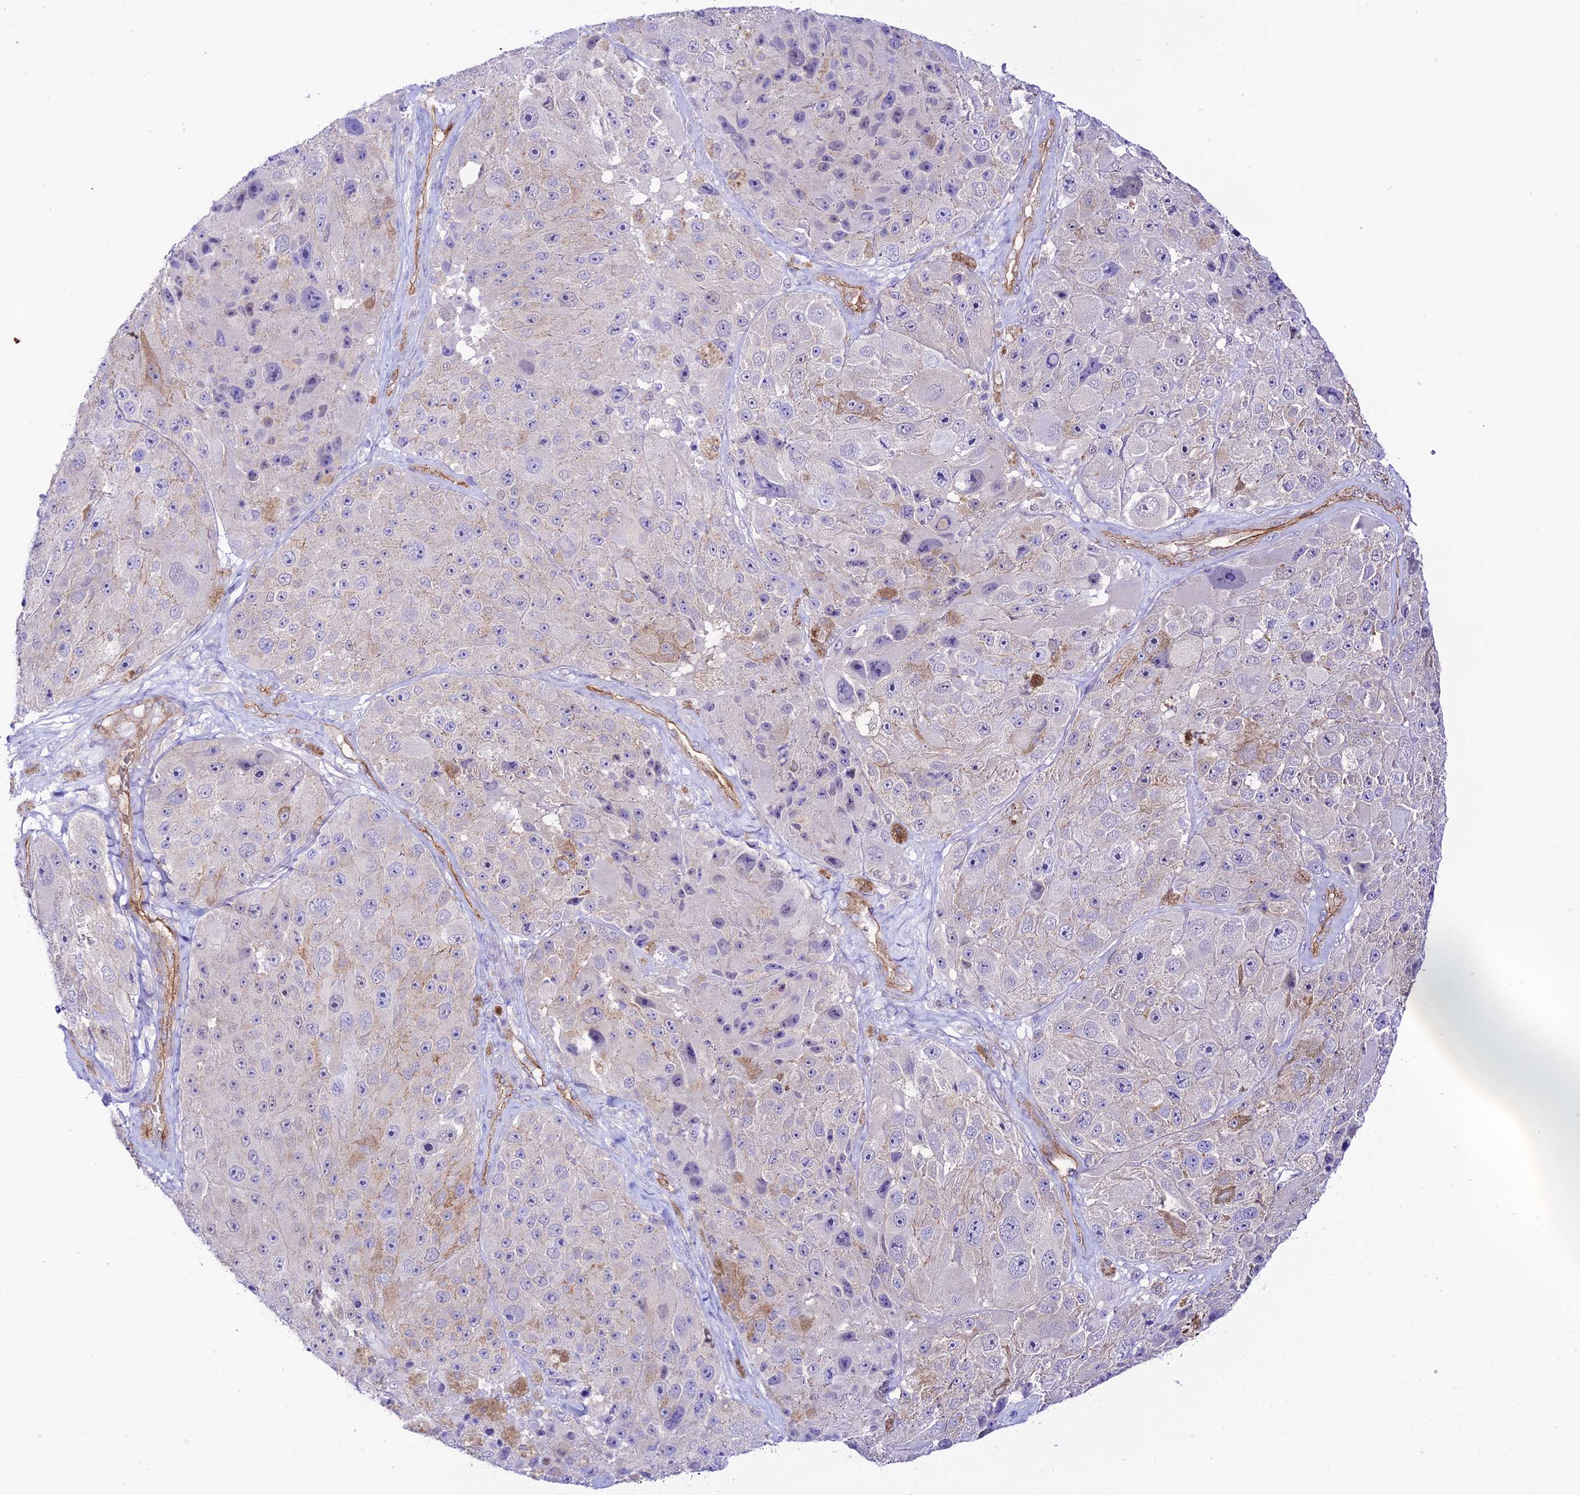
{"staining": {"intensity": "negative", "quantity": "none", "location": "none"}, "tissue": "melanoma", "cell_type": "Tumor cells", "image_type": "cancer", "snomed": [{"axis": "morphology", "description": "Malignant melanoma, Metastatic site"}, {"axis": "topography", "description": "Lymph node"}], "caption": "This is a histopathology image of immunohistochemistry staining of malignant melanoma (metastatic site), which shows no staining in tumor cells.", "gene": "YPEL5", "patient": {"sex": "male", "age": 62}}